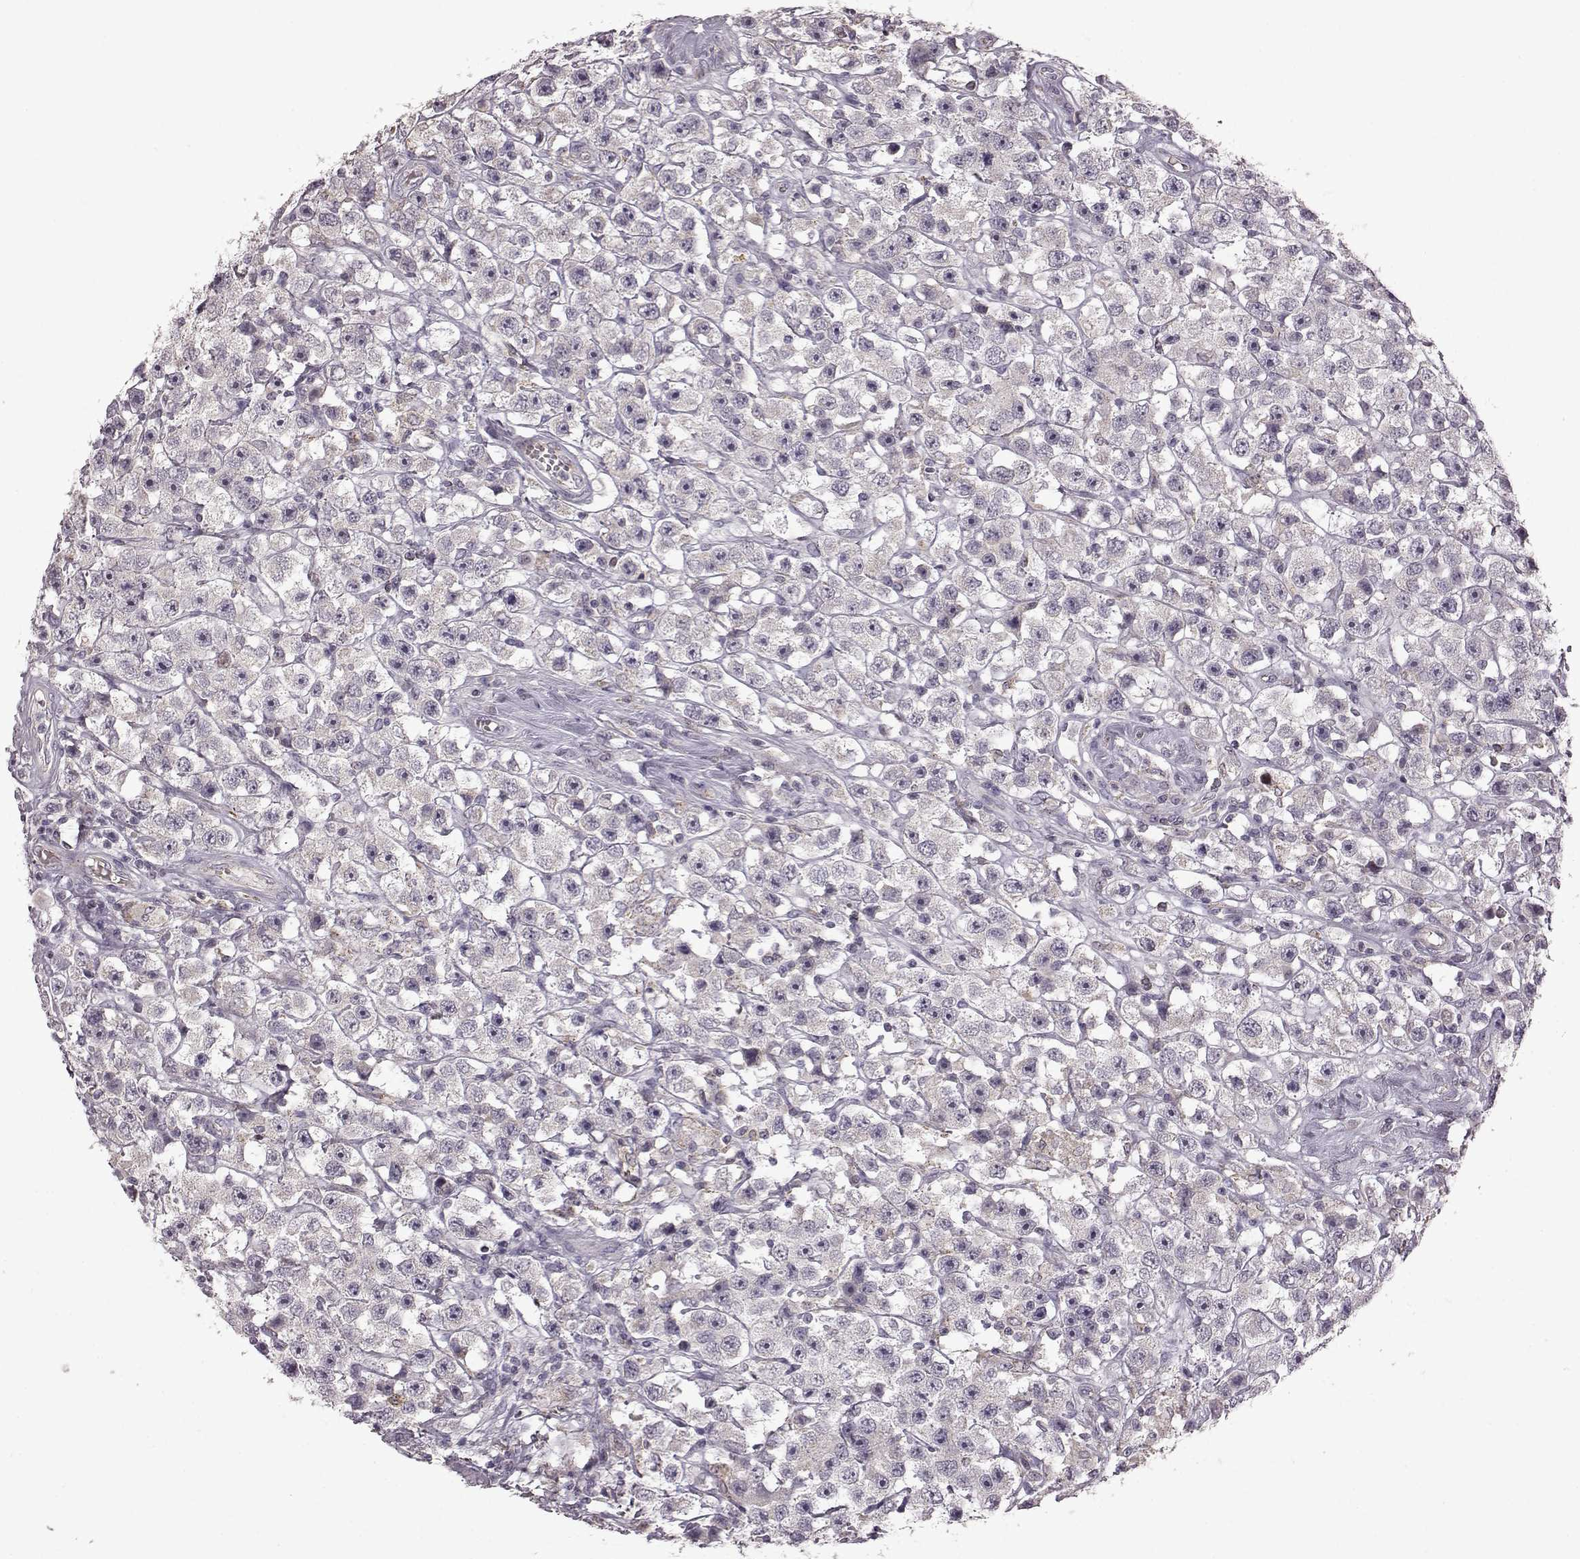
{"staining": {"intensity": "negative", "quantity": "none", "location": "none"}, "tissue": "testis cancer", "cell_type": "Tumor cells", "image_type": "cancer", "snomed": [{"axis": "morphology", "description": "Seminoma, NOS"}, {"axis": "topography", "description": "Testis"}], "caption": "Protein analysis of seminoma (testis) demonstrates no significant expression in tumor cells.", "gene": "B3GNT6", "patient": {"sex": "male", "age": 45}}